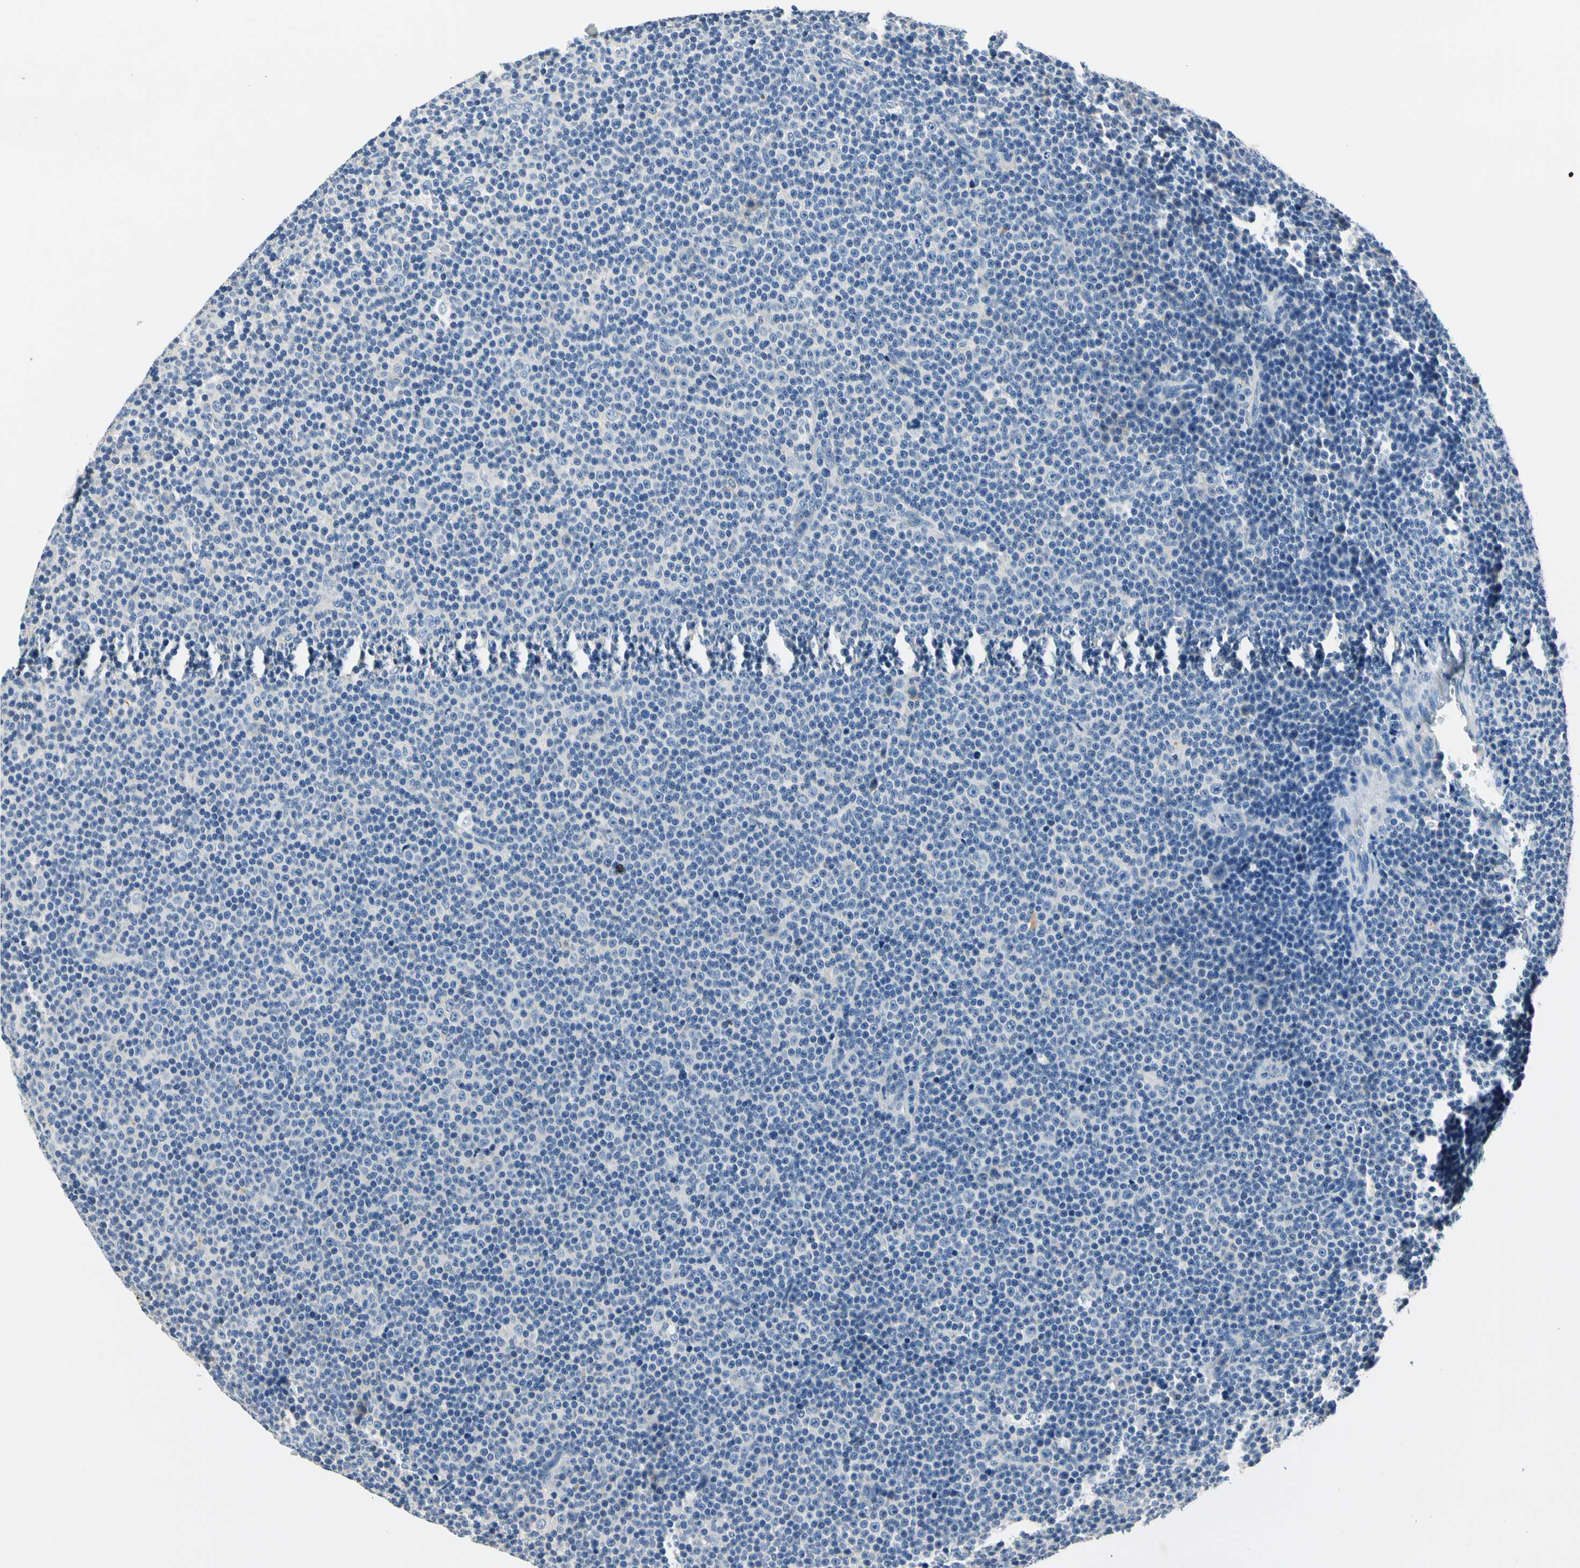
{"staining": {"intensity": "negative", "quantity": "none", "location": "none"}, "tissue": "lymphoma", "cell_type": "Tumor cells", "image_type": "cancer", "snomed": [{"axis": "morphology", "description": "Malignant lymphoma, non-Hodgkin's type, Low grade"}, {"axis": "topography", "description": "Lymph node"}], "caption": "Low-grade malignant lymphoma, non-Hodgkin's type stained for a protein using IHC displays no positivity tumor cells.", "gene": "TGFBR3", "patient": {"sex": "female", "age": 67}}